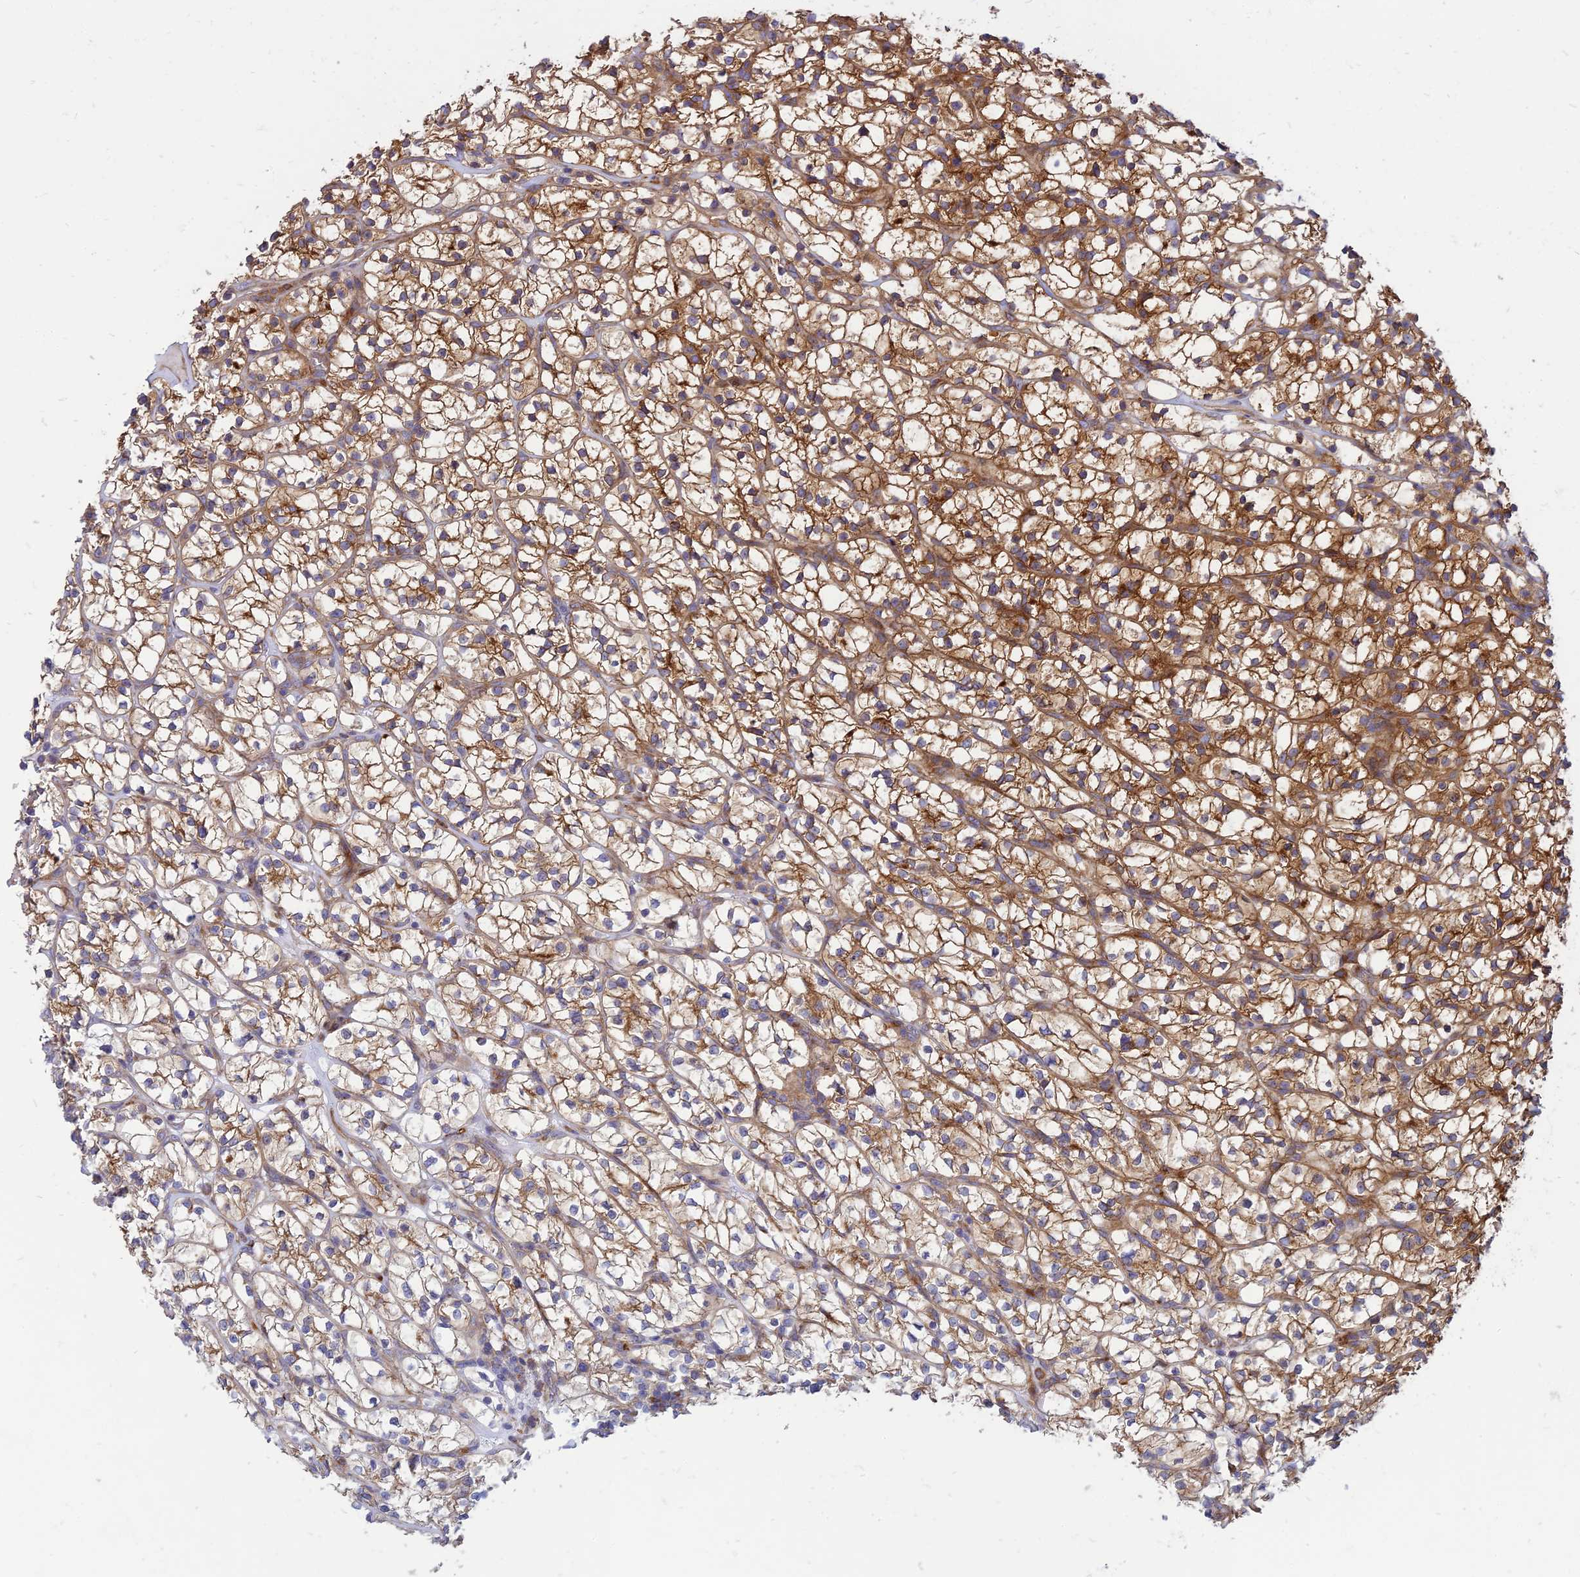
{"staining": {"intensity": "moderate", "quantity": ">75%", "location": "cytoplasmic/membranous"}, "tissue": "renal cancer", "cell_type": "Tumor cells", "image_type": "cancer", "snomed": [{"axis": "morphology", "description": "Adenocarcinoma, NOS"}, {"axis": "topography", "description": "Kidney"}], "caption": "The micrograph shows a brown stain indicating the presence of a protein in the cytoplasmic/membranous of tumor cells in renal cancer.", "gene": "PHKA2", "patient": {"sex": "female", "age": 64}}